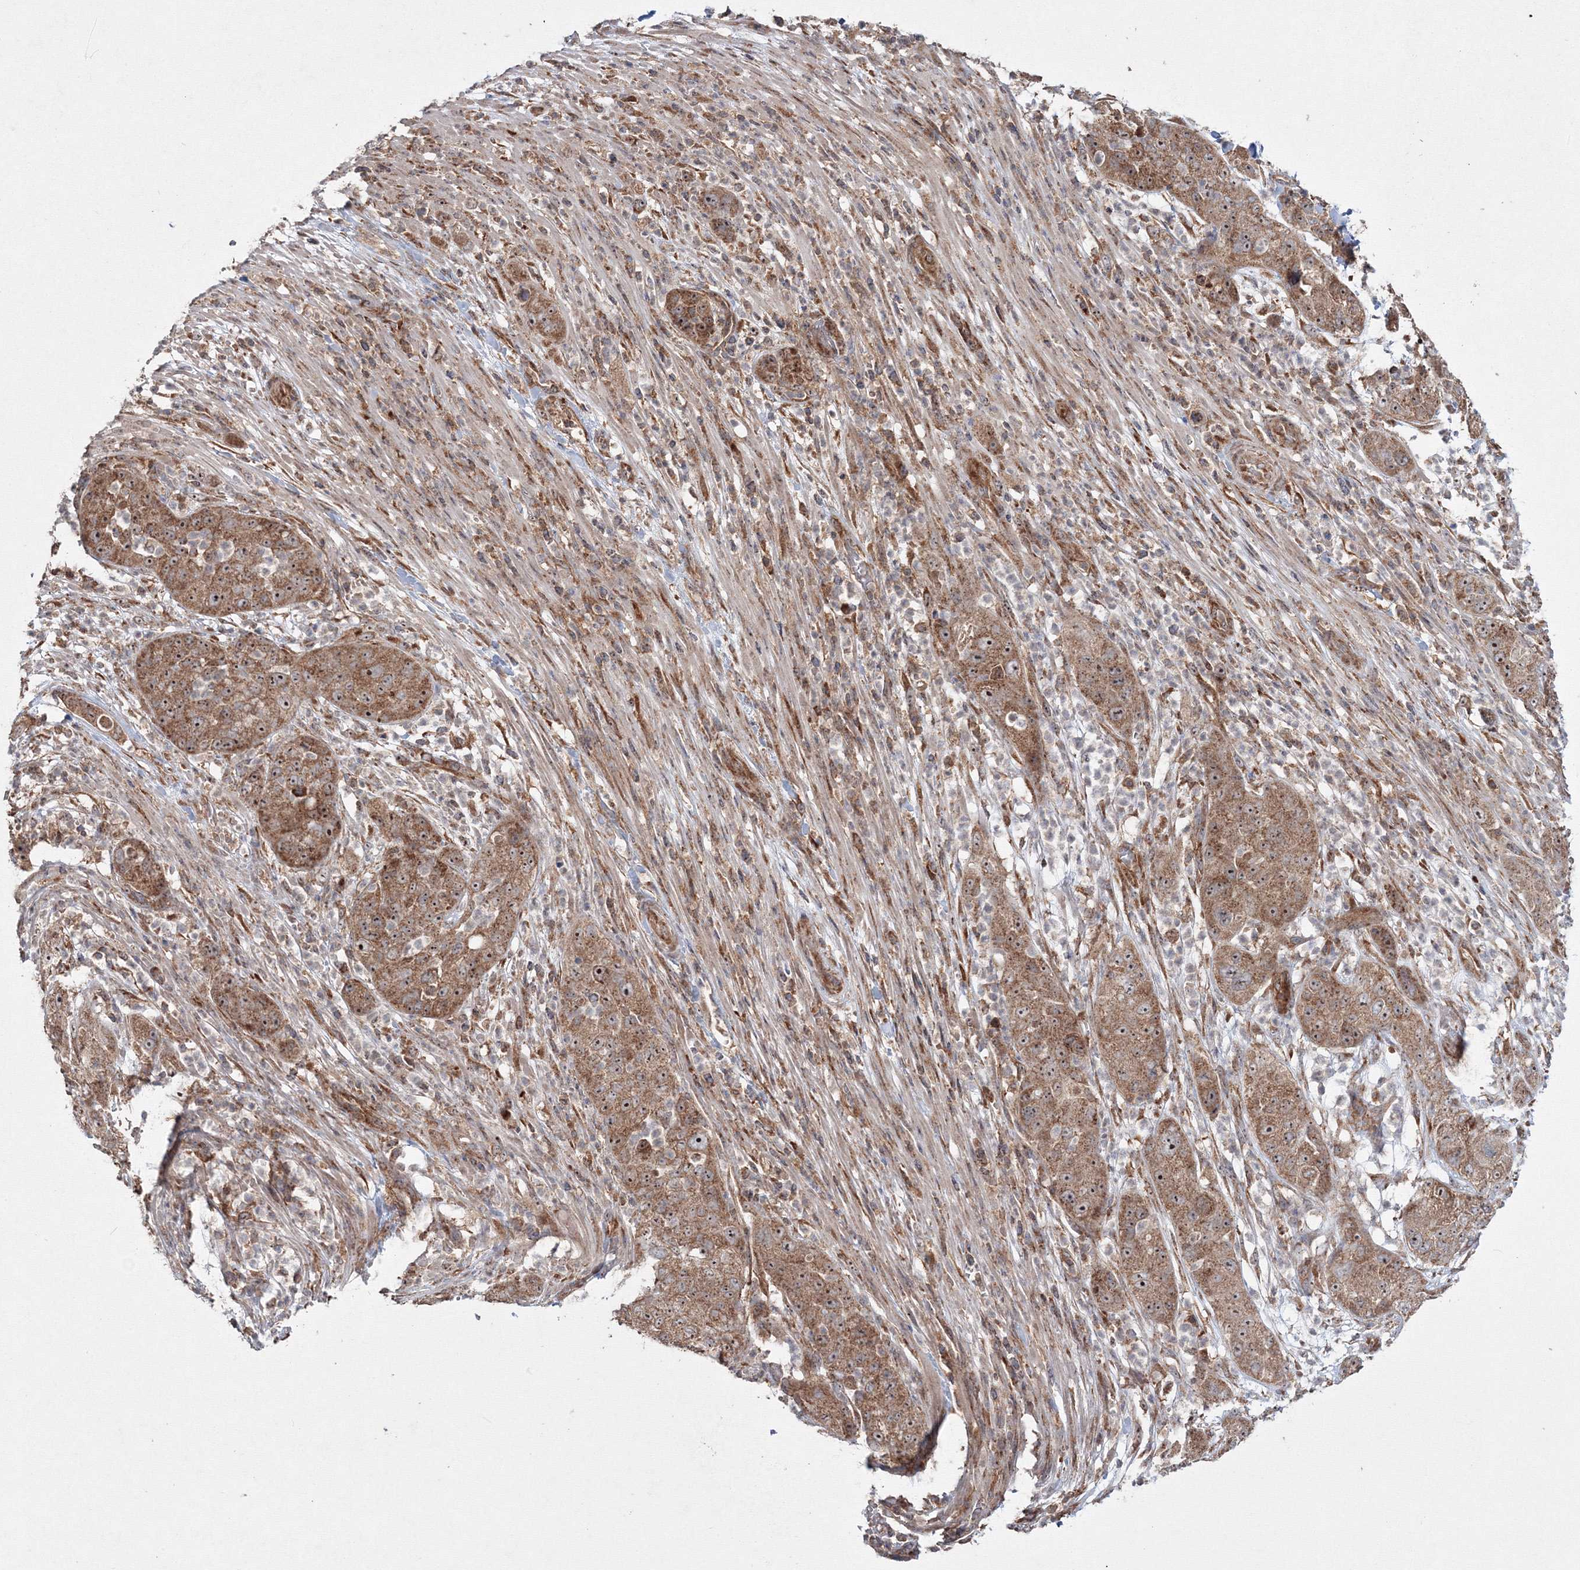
{"staining": {"intensity": "strong", "quantity": ">75%", "location": "cytoplasmic/membranous,nuclear"}, "tissue": "pancreatic cancer", "cell_type": "Tumor cells", "image_type": "cancer", "snomed": [{"axis": "morphology", "description": "Adenocarcinoma, NOS"}, {"axis": "topography", "description": "Pancreas"}], "caption": "Pancreatic cancer (adenocarcinoma) stained with a protein marker displays strong staining in tumor cells.", "gene": "PEX13", "patient": {"sex": "female", "age": 78}}